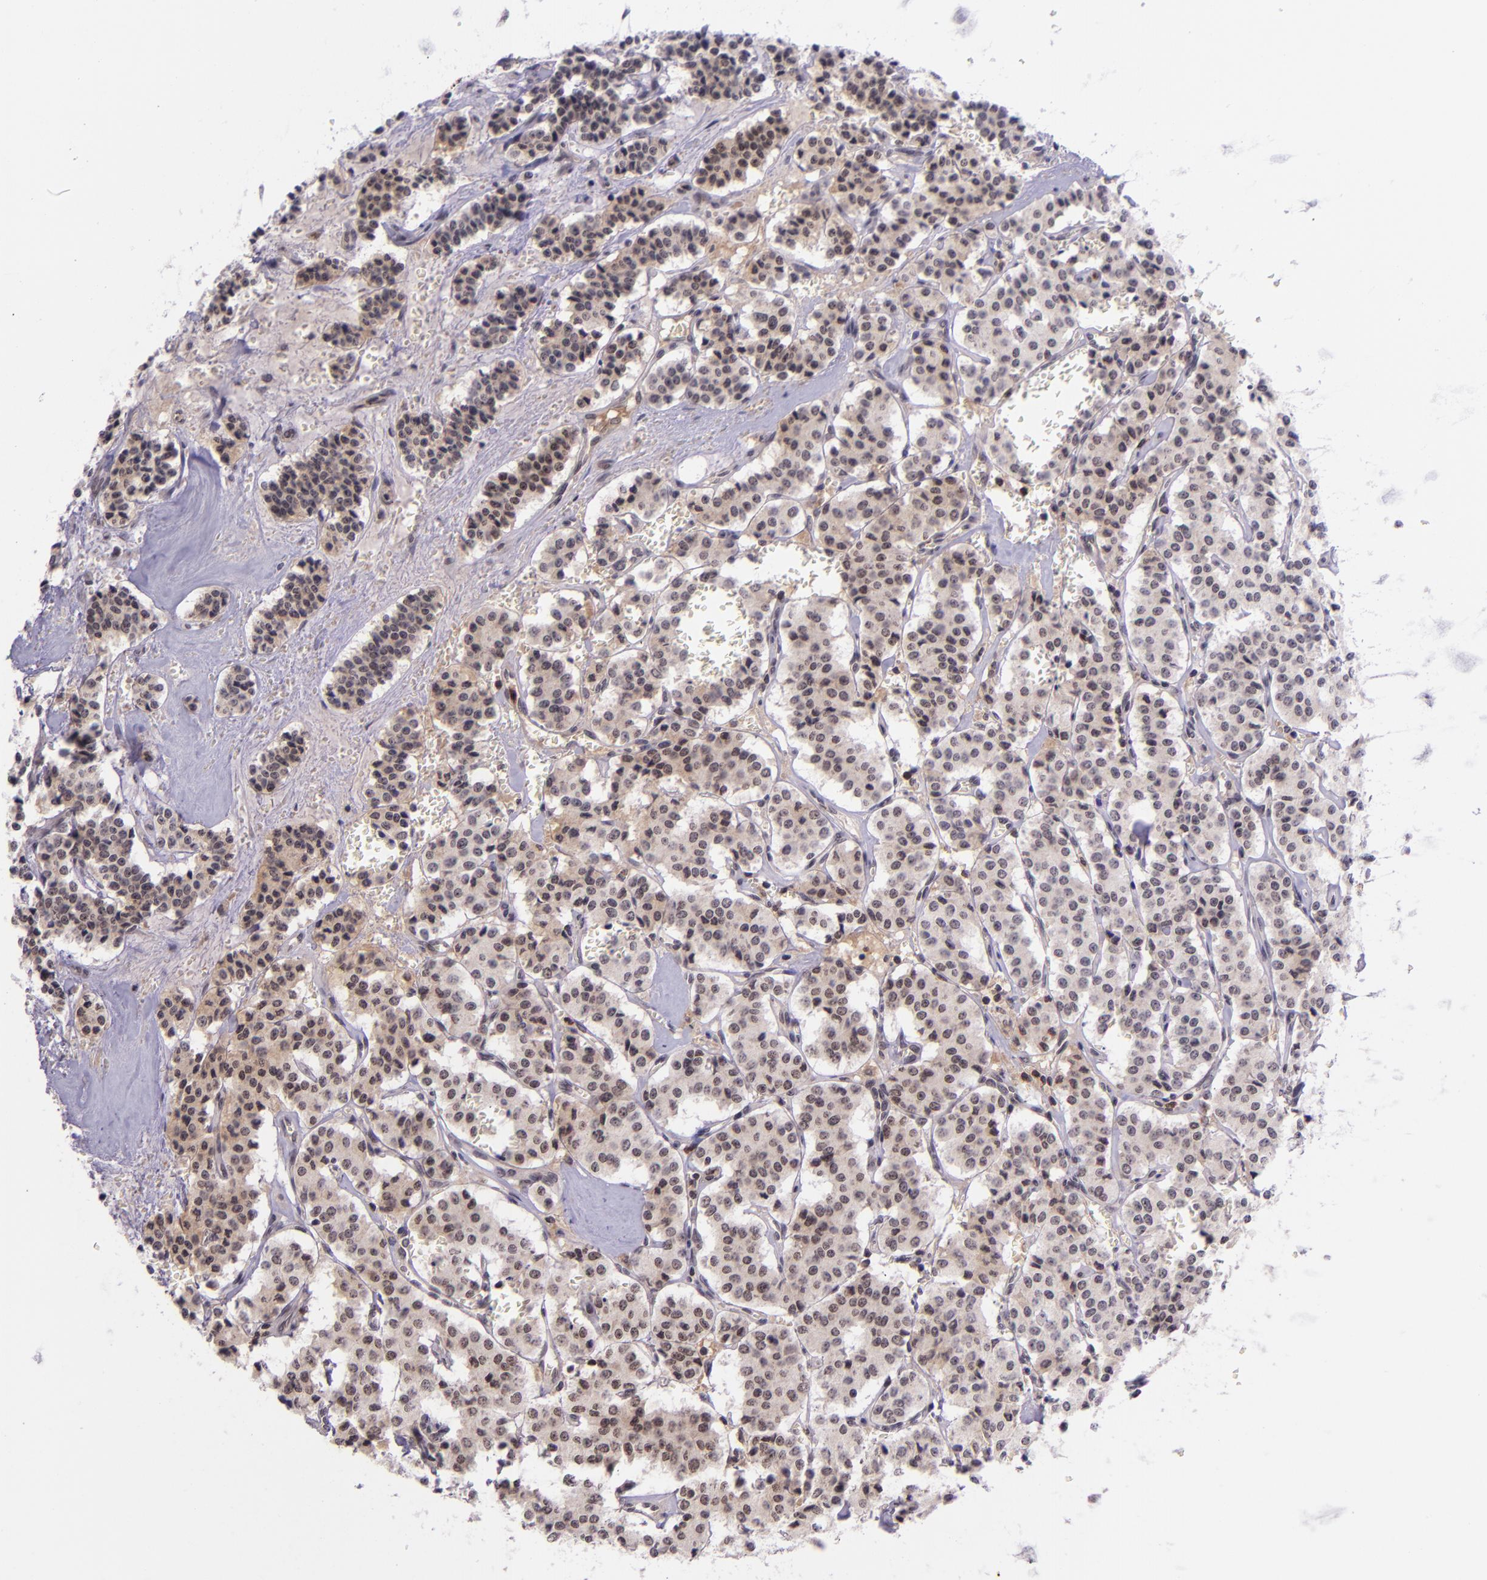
{"staining": {"intensity": "weak", "quantity": ">75%", "location": "cytoplasmic/membranous"}, "tissue": "carcinoid", "cell_type": "Tumor cells", "image_type": "cancer", "snomed": [{"axis": "morphology", "description": "Carcinoid, malignant, NOS"}, {"axis": "topography", "description": "Bronchus"}], "caption": "This histopathology image demonstrates carcinoid stained with immunohistochemistry (IHC) to label a protein in brown. The cytoplasmic/membranous of tumor cells show weak positivity for the protein. Nuclei are counter-stained blue.", "gene": "SELL", "patient": {"sex": "male", "age": 55}}